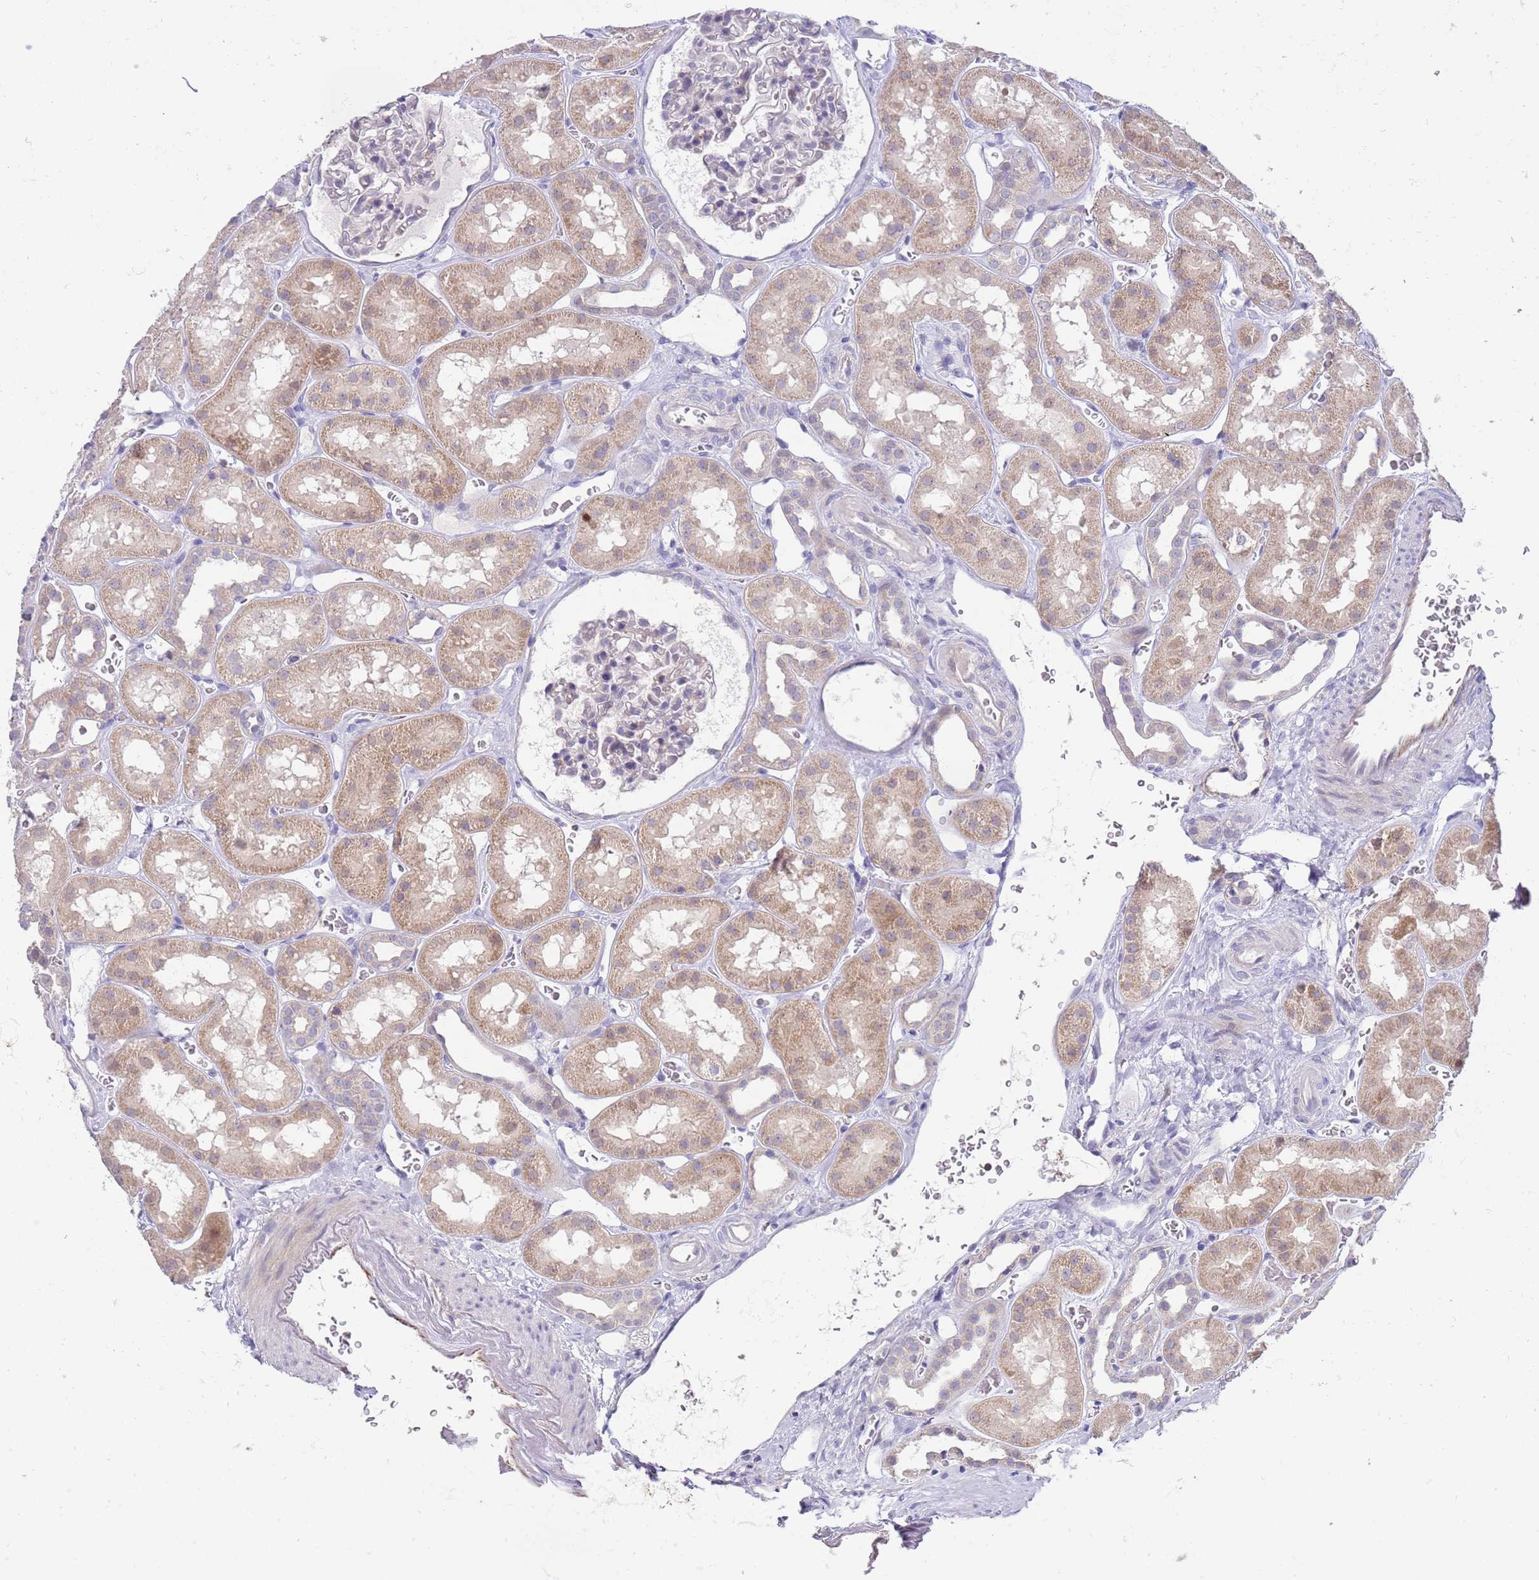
{"staining": {"intensity": "negative", "quantity": "none", "location": "none"}, "tissue": "kidney", "cell_type": "Cells in glomeruli", "image_type": "normal", "snomed": [{"axis": "morphology", "description": "Normal tissue, NOS"}, {"axis": "topography", "description": "Kidney"}], "caption": "An IHC photomicrograph of benign kidney is shown. There is no staining in cells in glomeruli of kidney.", "gene": "STK25", "patient": {"sex": "female", "age": 41}}